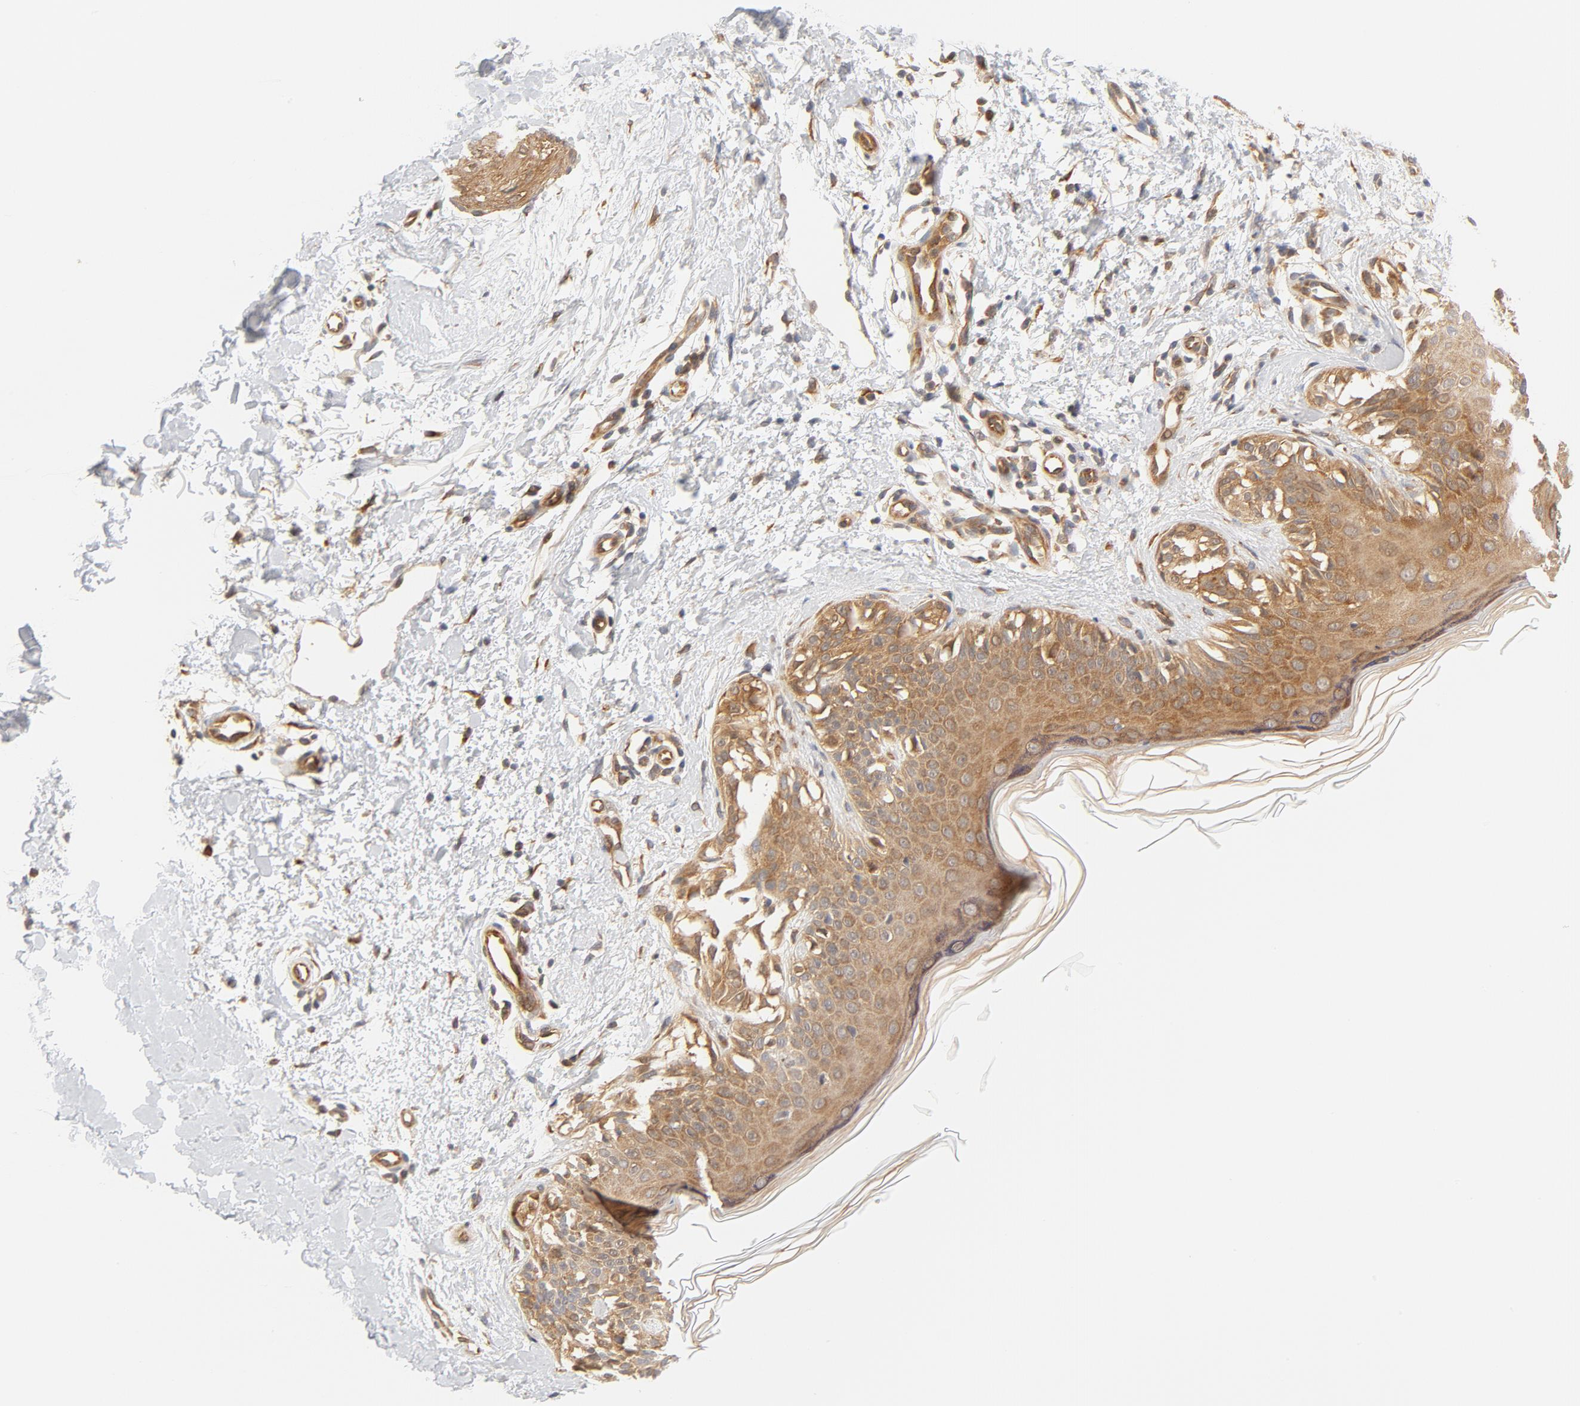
{"staining": {"intensity": "moderate", "quantity": ">75%", "location": "cytoplasmic/membranous"}, "tissue": "melanoma", "cell_type": "Tumor cells", "image_type": "cancer", "snomed": [{"axis": "morphology", "description": "Normal tissue, NOS"}, {"axis": "morphology", "description": "Malignant melanoma, NOS"}, {"axis": "topography", "description": "Skin"}], "caption": "The photomicrograph shows staining of malignant melanoma, revealing moderate cytoplasmic/membranous protein positivity (brown color) within tumor cells.", "gene": "EIF4E", "patient": {"sex": "male", "age": 83}}